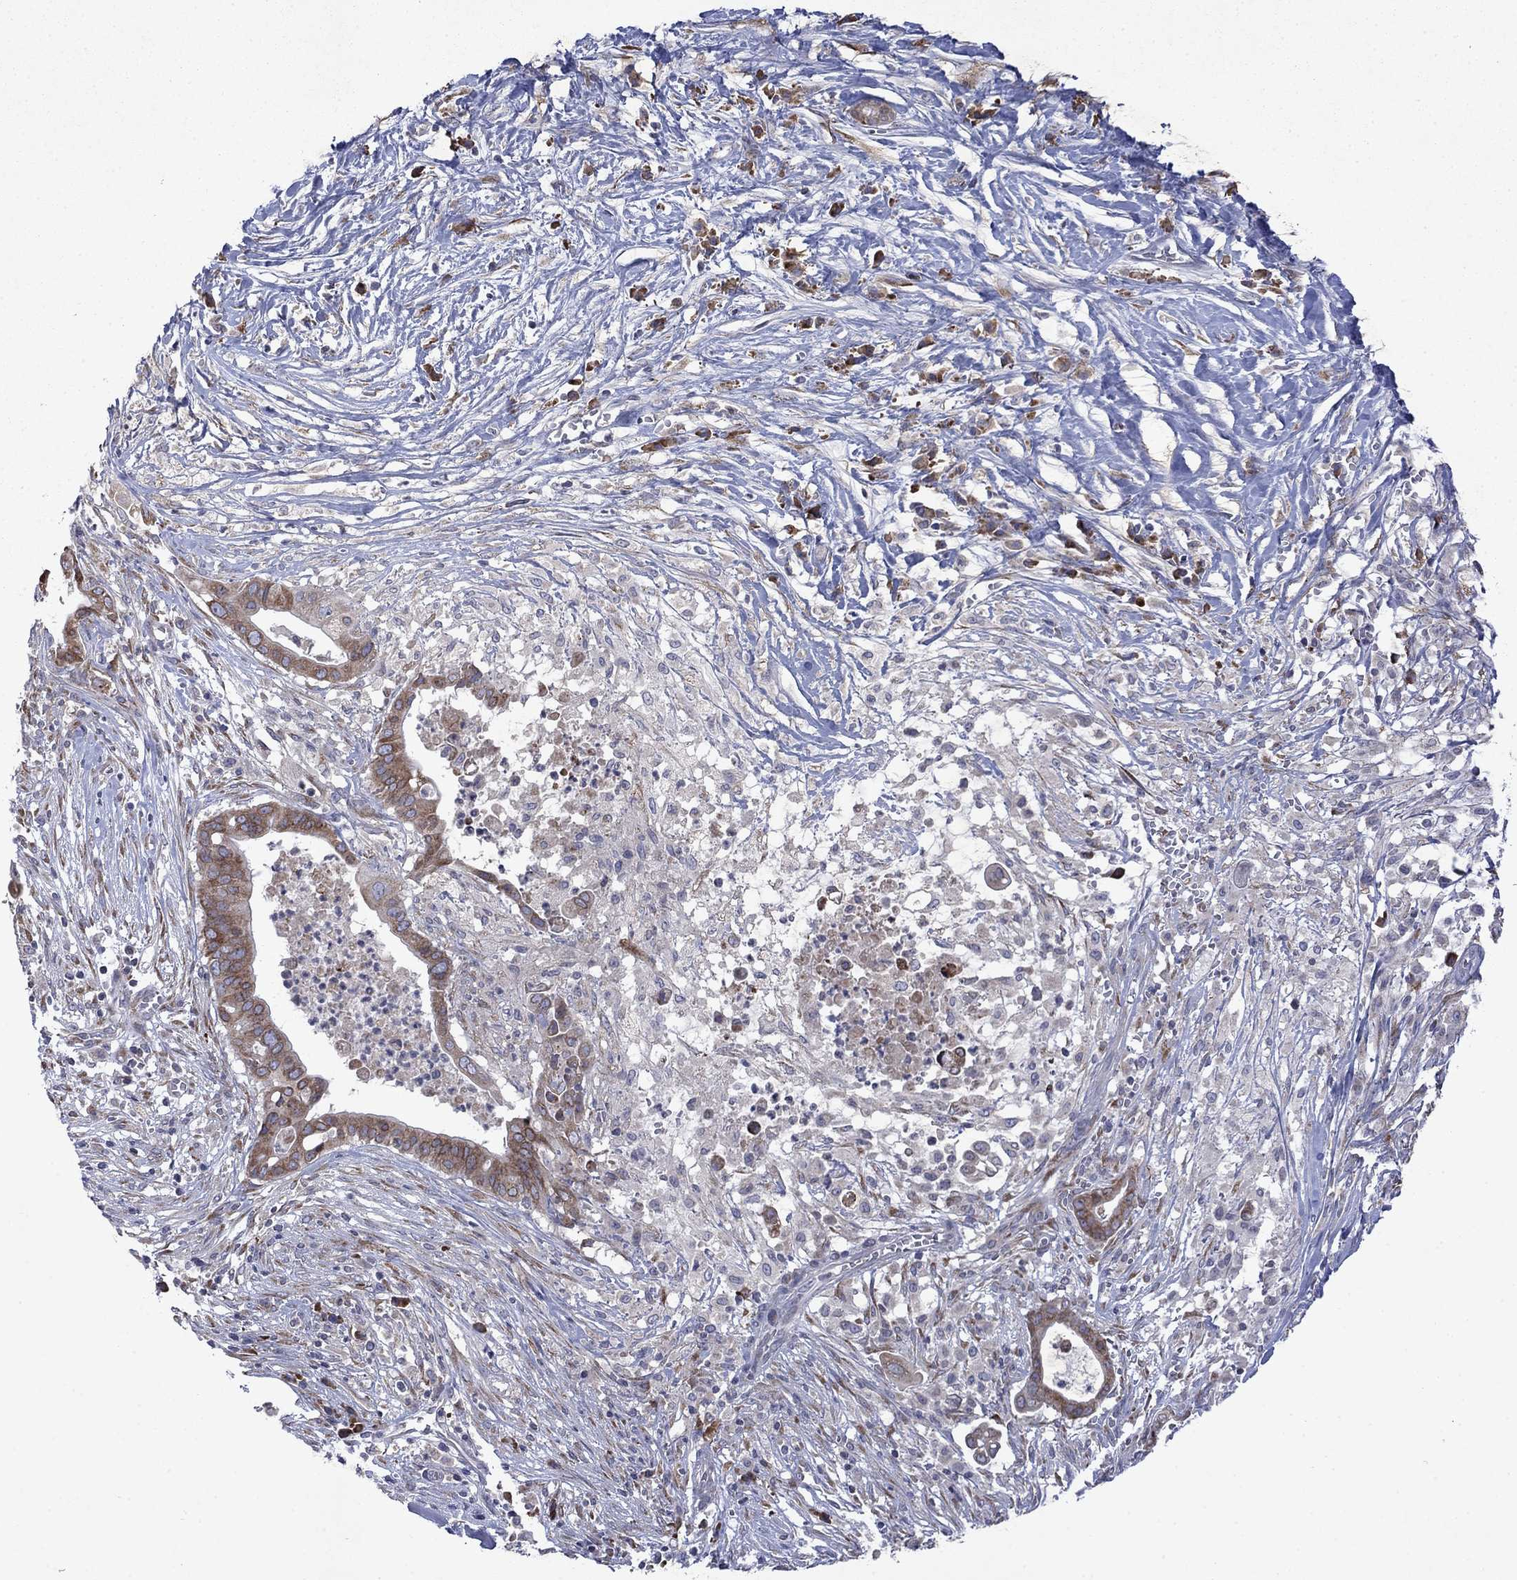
{"staining": {"intensity": "strong", "quantity": "<25%", "location": "cytoplasmic/membranous"}, "tissue": "pancreatic cancer", "cell_type": "Tumor cells", "image_type": "cancer", "snomed": [{"axis": "morphology", "description": "Adenocarcinoma, NOS"}, {"axis": "topography", "description": "Pancreas"}], "caption": "Human pancreatic adenocarcinoma stained with a protein marker exhibits strong staining in tumor cells.", "gene": "TMEM97", "patient": {"sex": "male", "age": 61}}